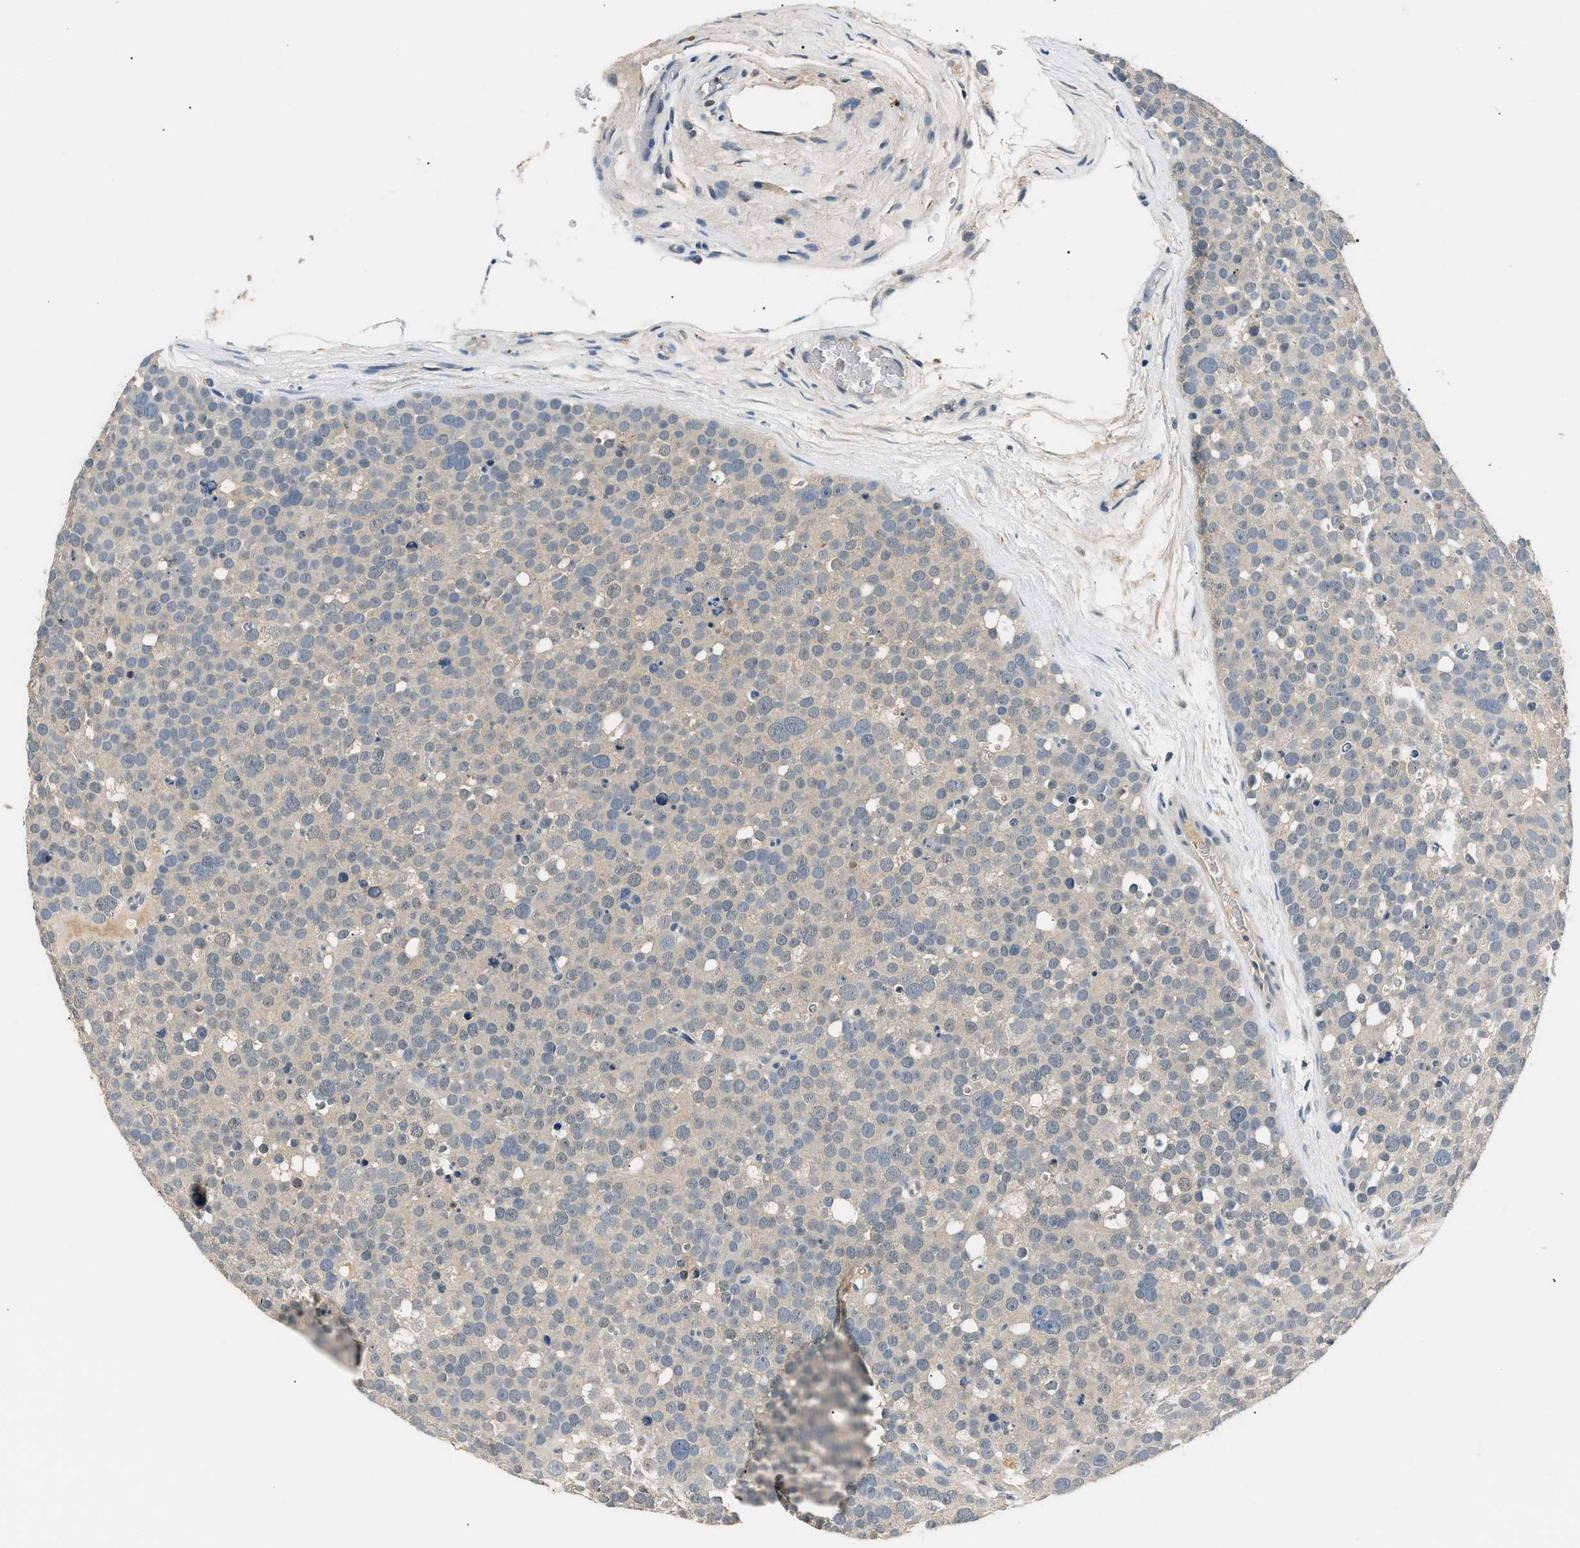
{"staining": {"intensity": "negative", "quantity": "none", "location": "none"}, "tissue": "testis cancer", "cell_type": "Tumor cells", "image_type": "cancer", "snomed": [{"axis": "morphology", "description": "Seminoma, NOS"}, {"axis": "topography", "description": "Testis"}], "caption": "A high-resolution image shows immunohistochemistry (IHC) staining of seminoma (testis), which displays no significant expression in tumor cells.", "gene": "INHA", "patient": {"sex": "male", "age": 71}}